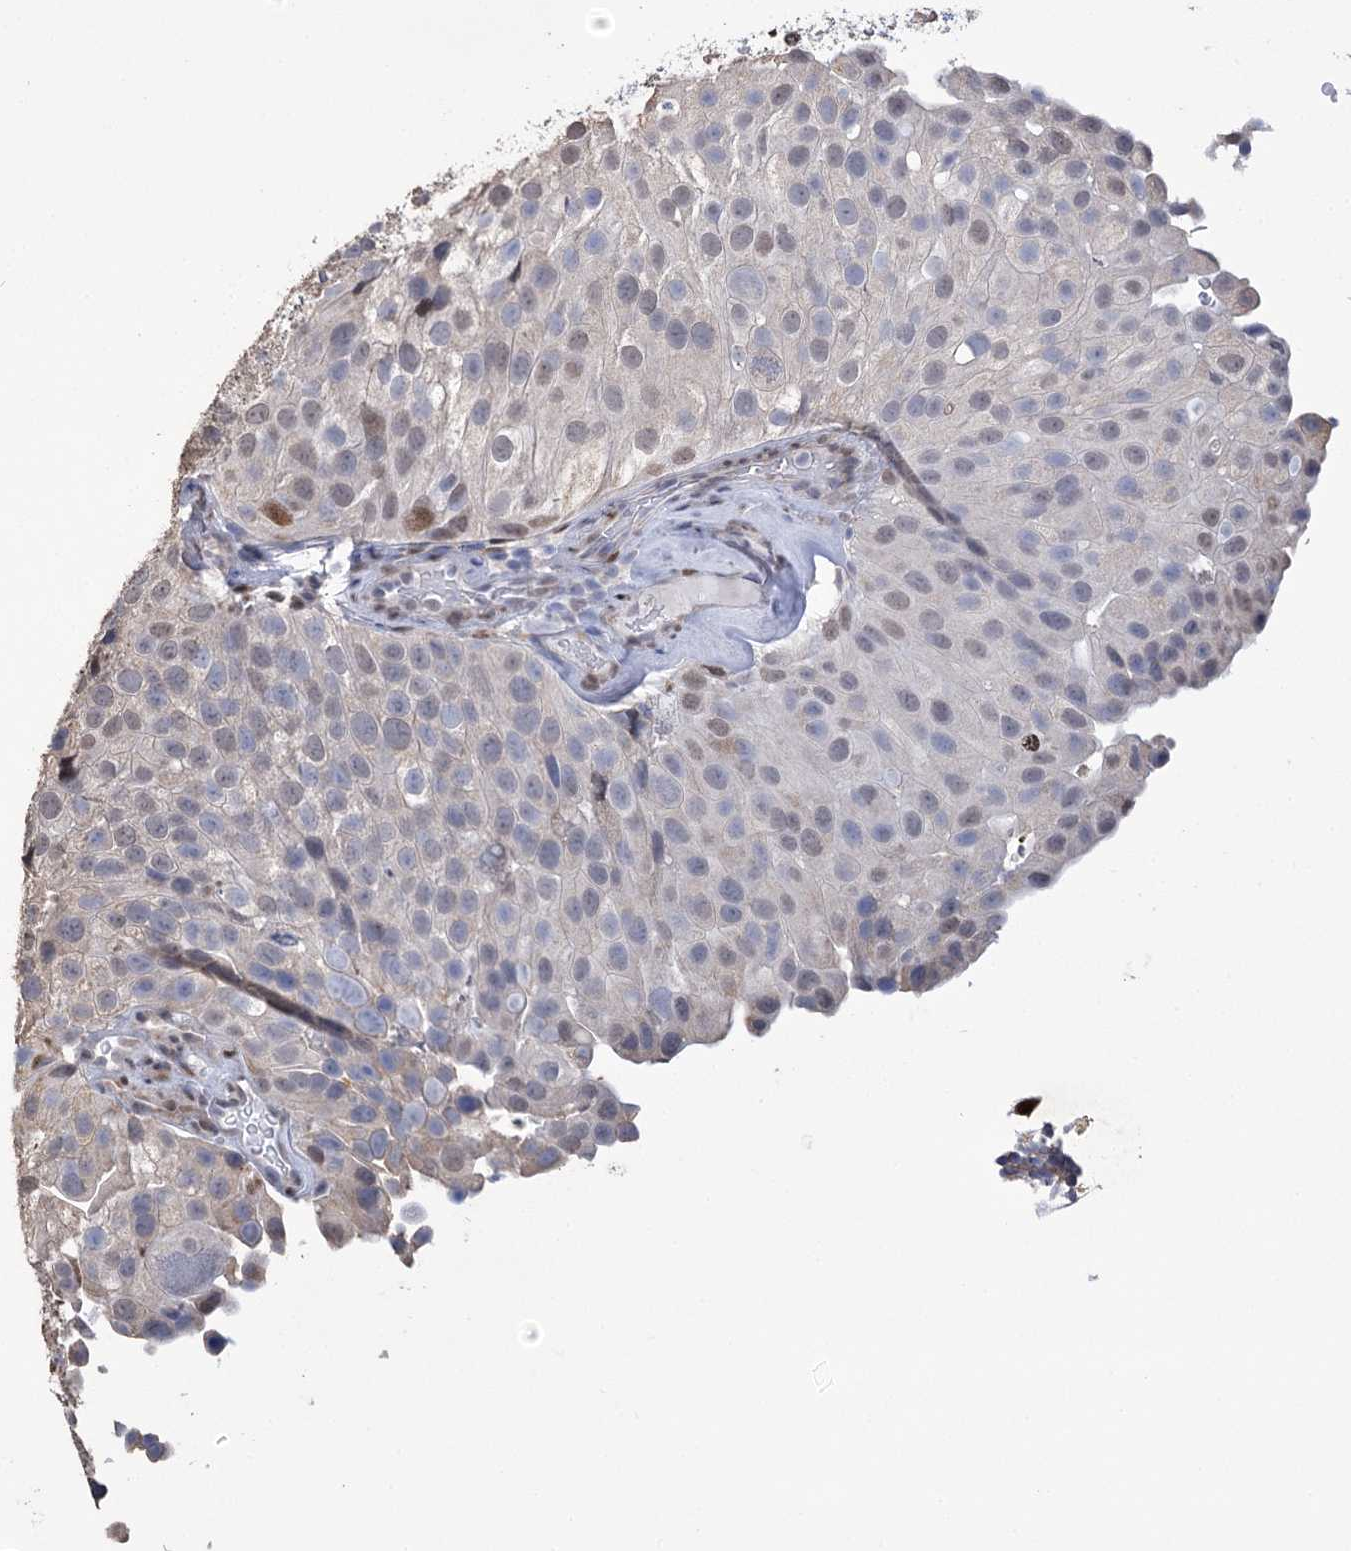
{"staining": {"intensity": "moderate", "quantity": ">75%", "location": "nuclear"}, "tissue": "urothelial cancer", "cell_type": "Tumor cells", "image_type": "cancer", "snomed": [{"axis": "morphology", "description": "Urothelial carcinoma, Low grade"}, {"axis": "topography", "description": "Urinary bladder"}], "caption": "IHC micrograph of neoplastic tissue: human urothelial carcinoma (low-grade) stained using IHC displays medium levels of moderate protein expression localized specifically in the nuclear of tumor cells, appearing as a nuclear brown color.", "gene": "NFU1", "patient": {"sex": "male", "age": 78}}